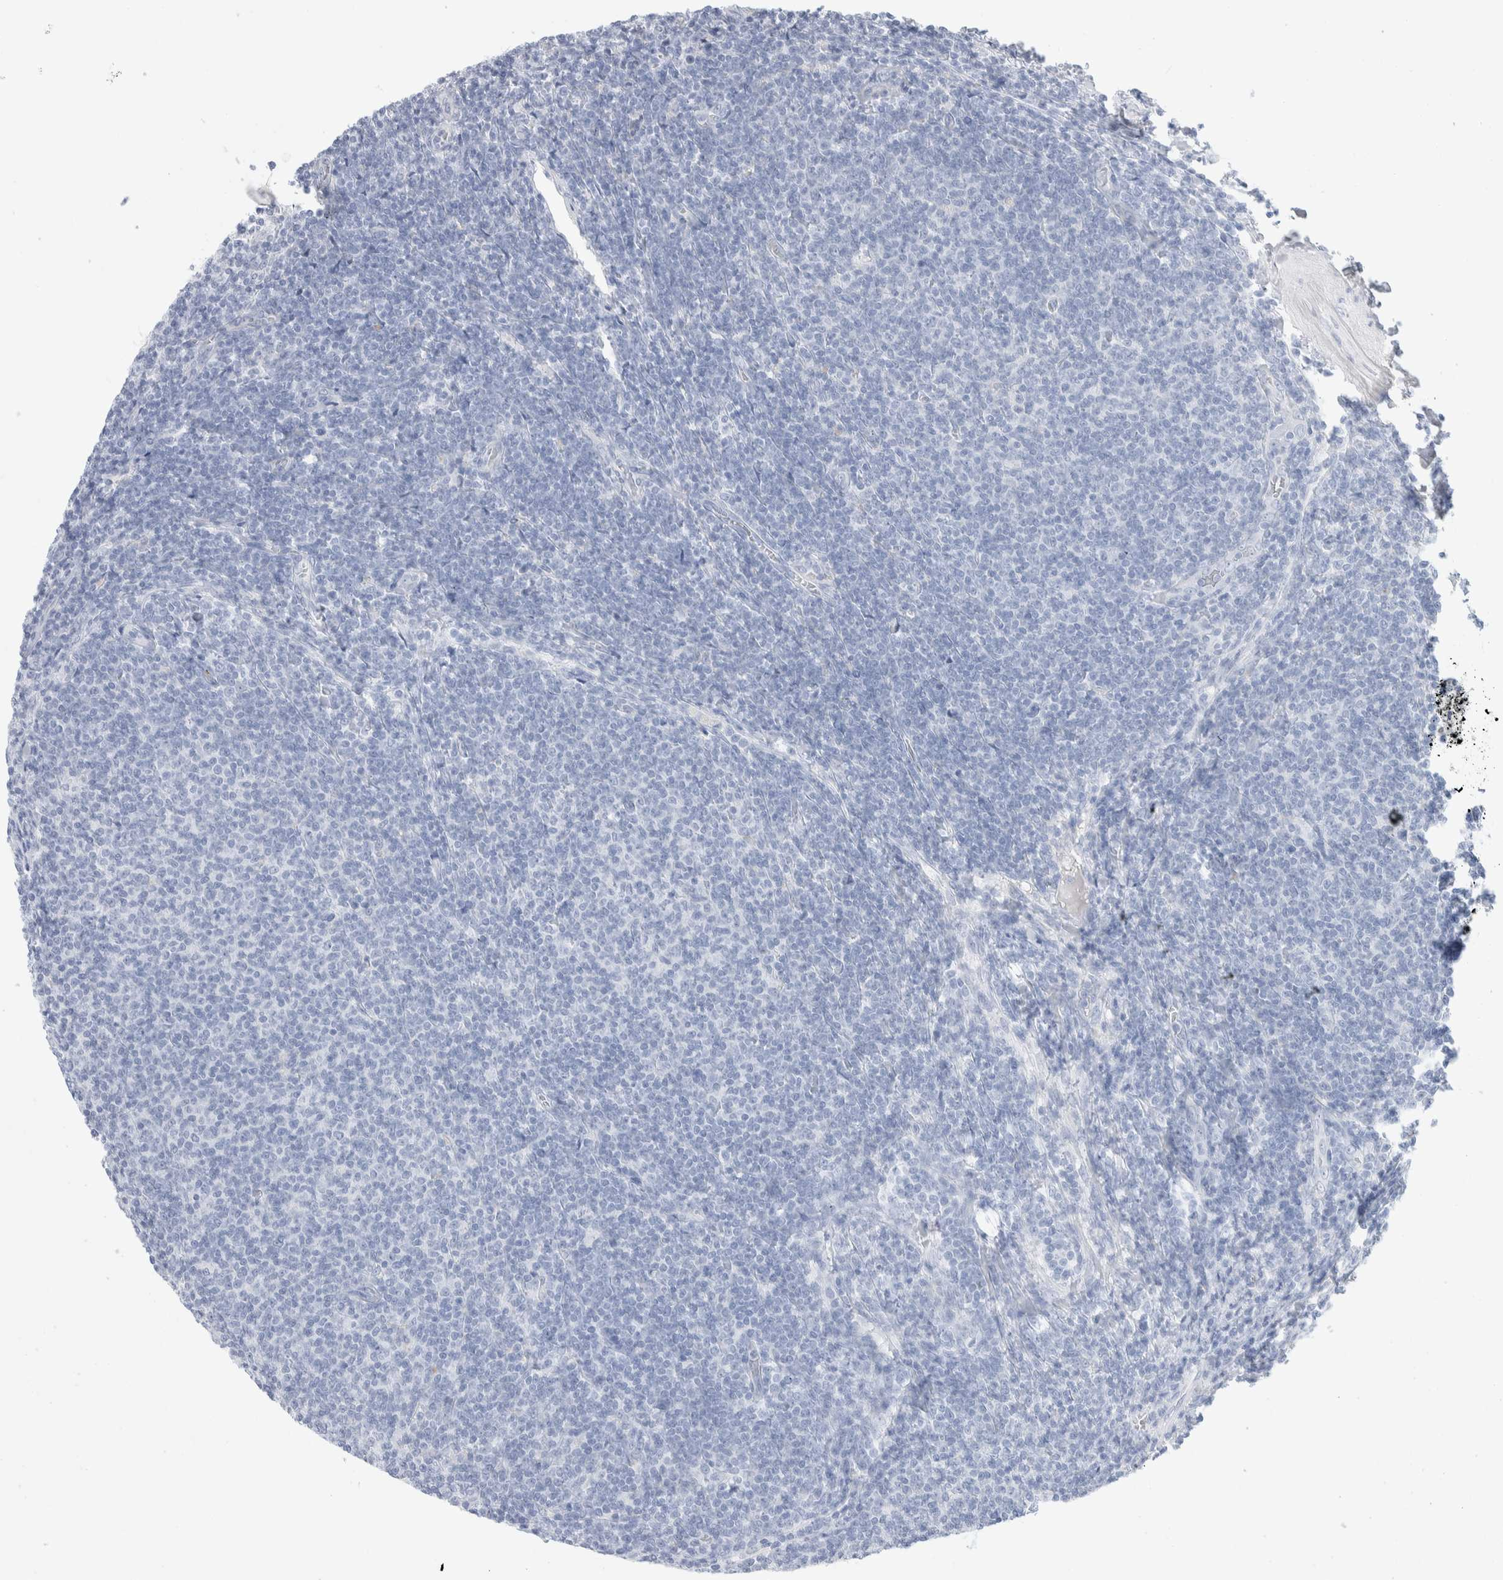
{"staining": {"intensity": "negative", "quantity": "none", "location": "none"}, "tissue": "lymphoma", "cell_type": "Tumor cells", "image_type": "cancer", "snomed": [{"axis": "morphology", "description": "Malignant lymphoma, non-Hodgkin's type, Low grade"}, {"axis": "topography", "description": "Lymph node"}], "caption": "This image is of lymphoma stained with IHC to label a protein in brown with the nuclei are counter-stained blue. There is no expression in tumor cells.", "gene": "GDA", "patient": {"sex": "male", "age": 66}}